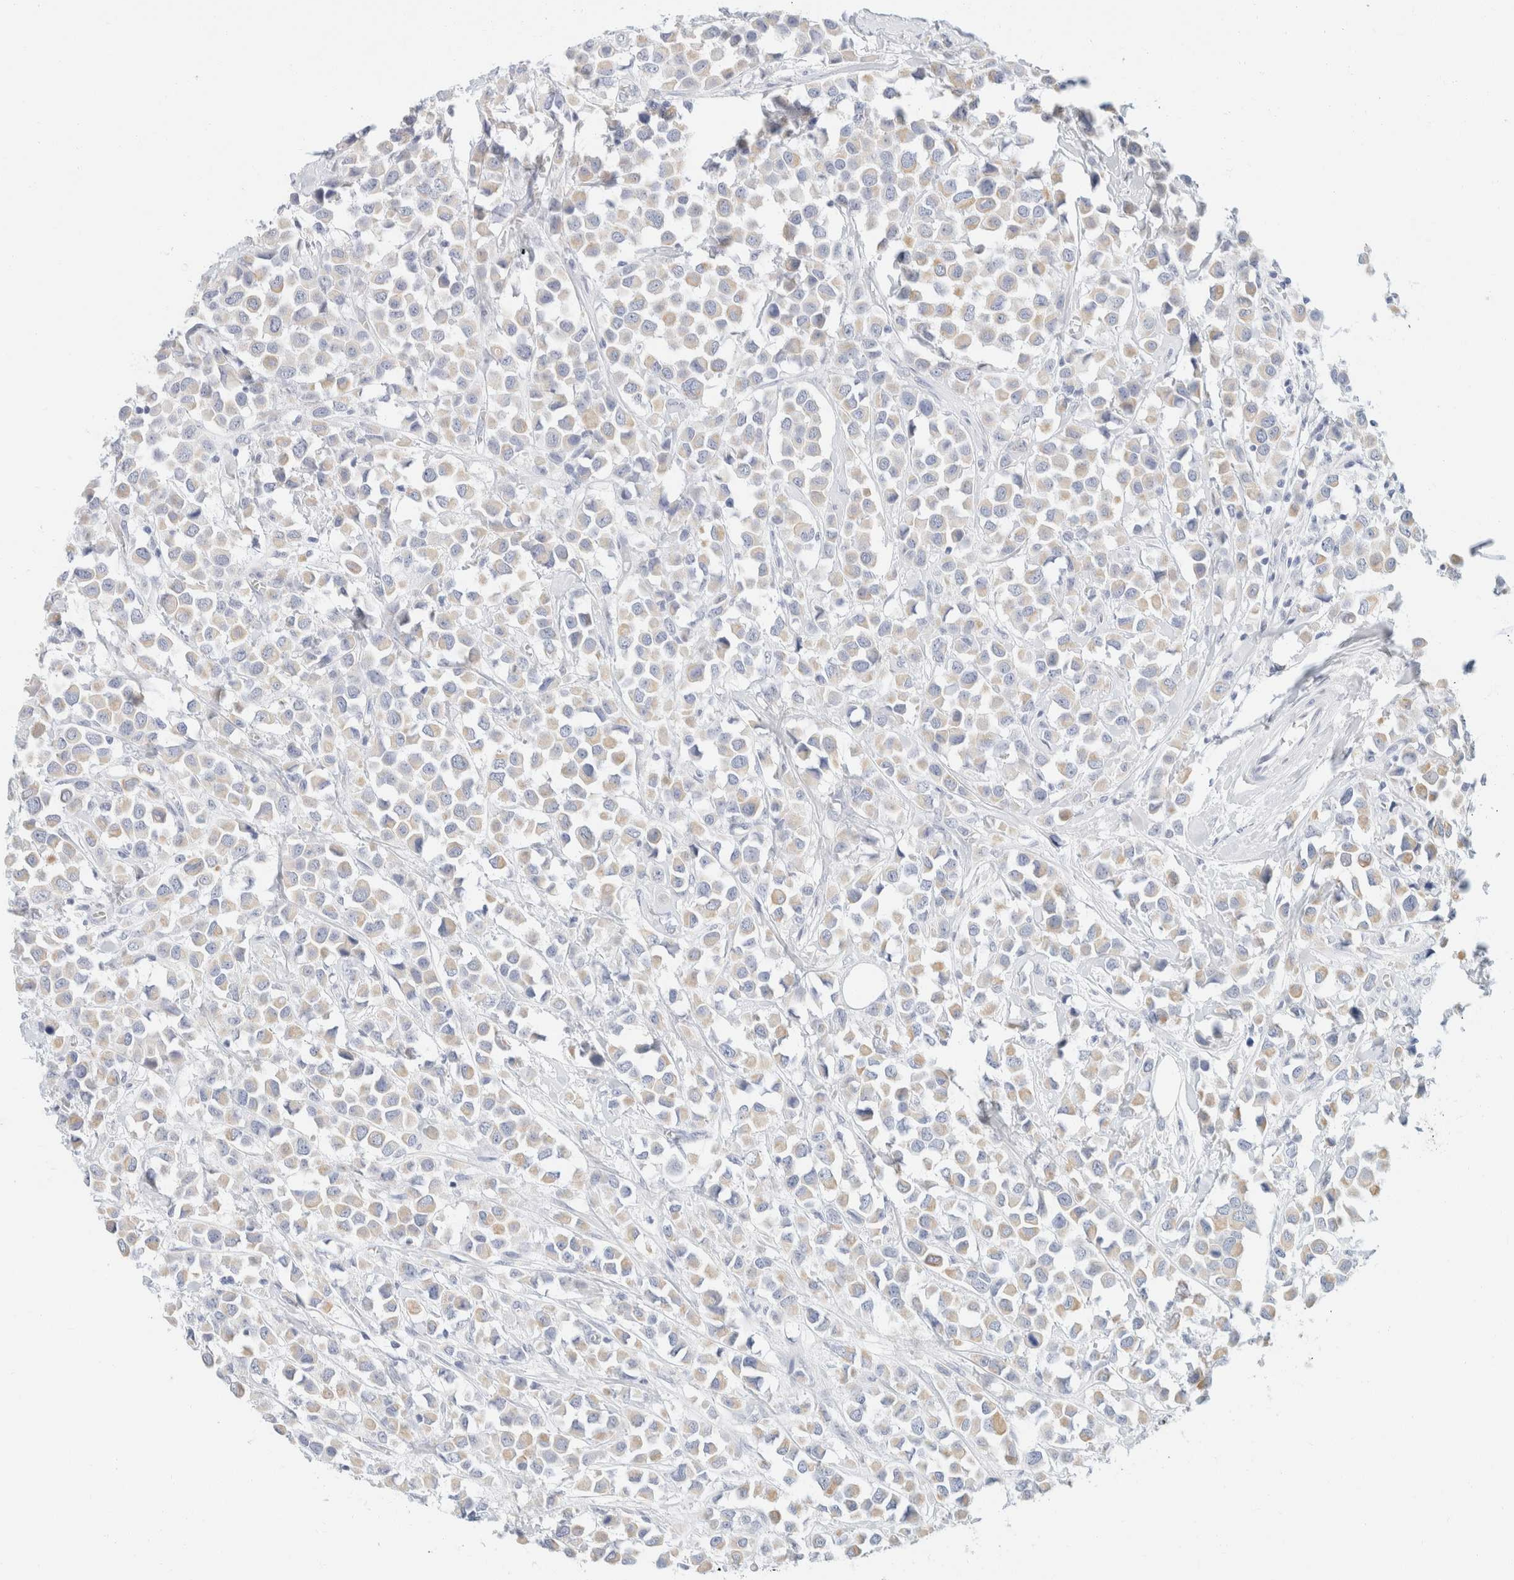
{"staining": {"intensity": "weak", "quantity": "25%-75%", "location": "cytoplasmic/membranous"}, "tissue": "breast cancer", "cell_type": "Tumor cells", "image_type": "cancer", "snomed": [{"axis": "morphology", "description": "Duct carcinoma"}, {"axis": "topography", "description": "Breast"}], "caption": "Breast cancer stained for a protein displays weak cytoplasmic/membranous positivity in tumor cells. The protein is stained brown, and the nuclei are stained in blue (DAB IHC with brightfield microscopy, high magnification).", "gene": "KRT20", "patient": {"sex": "female", "age": 61}}